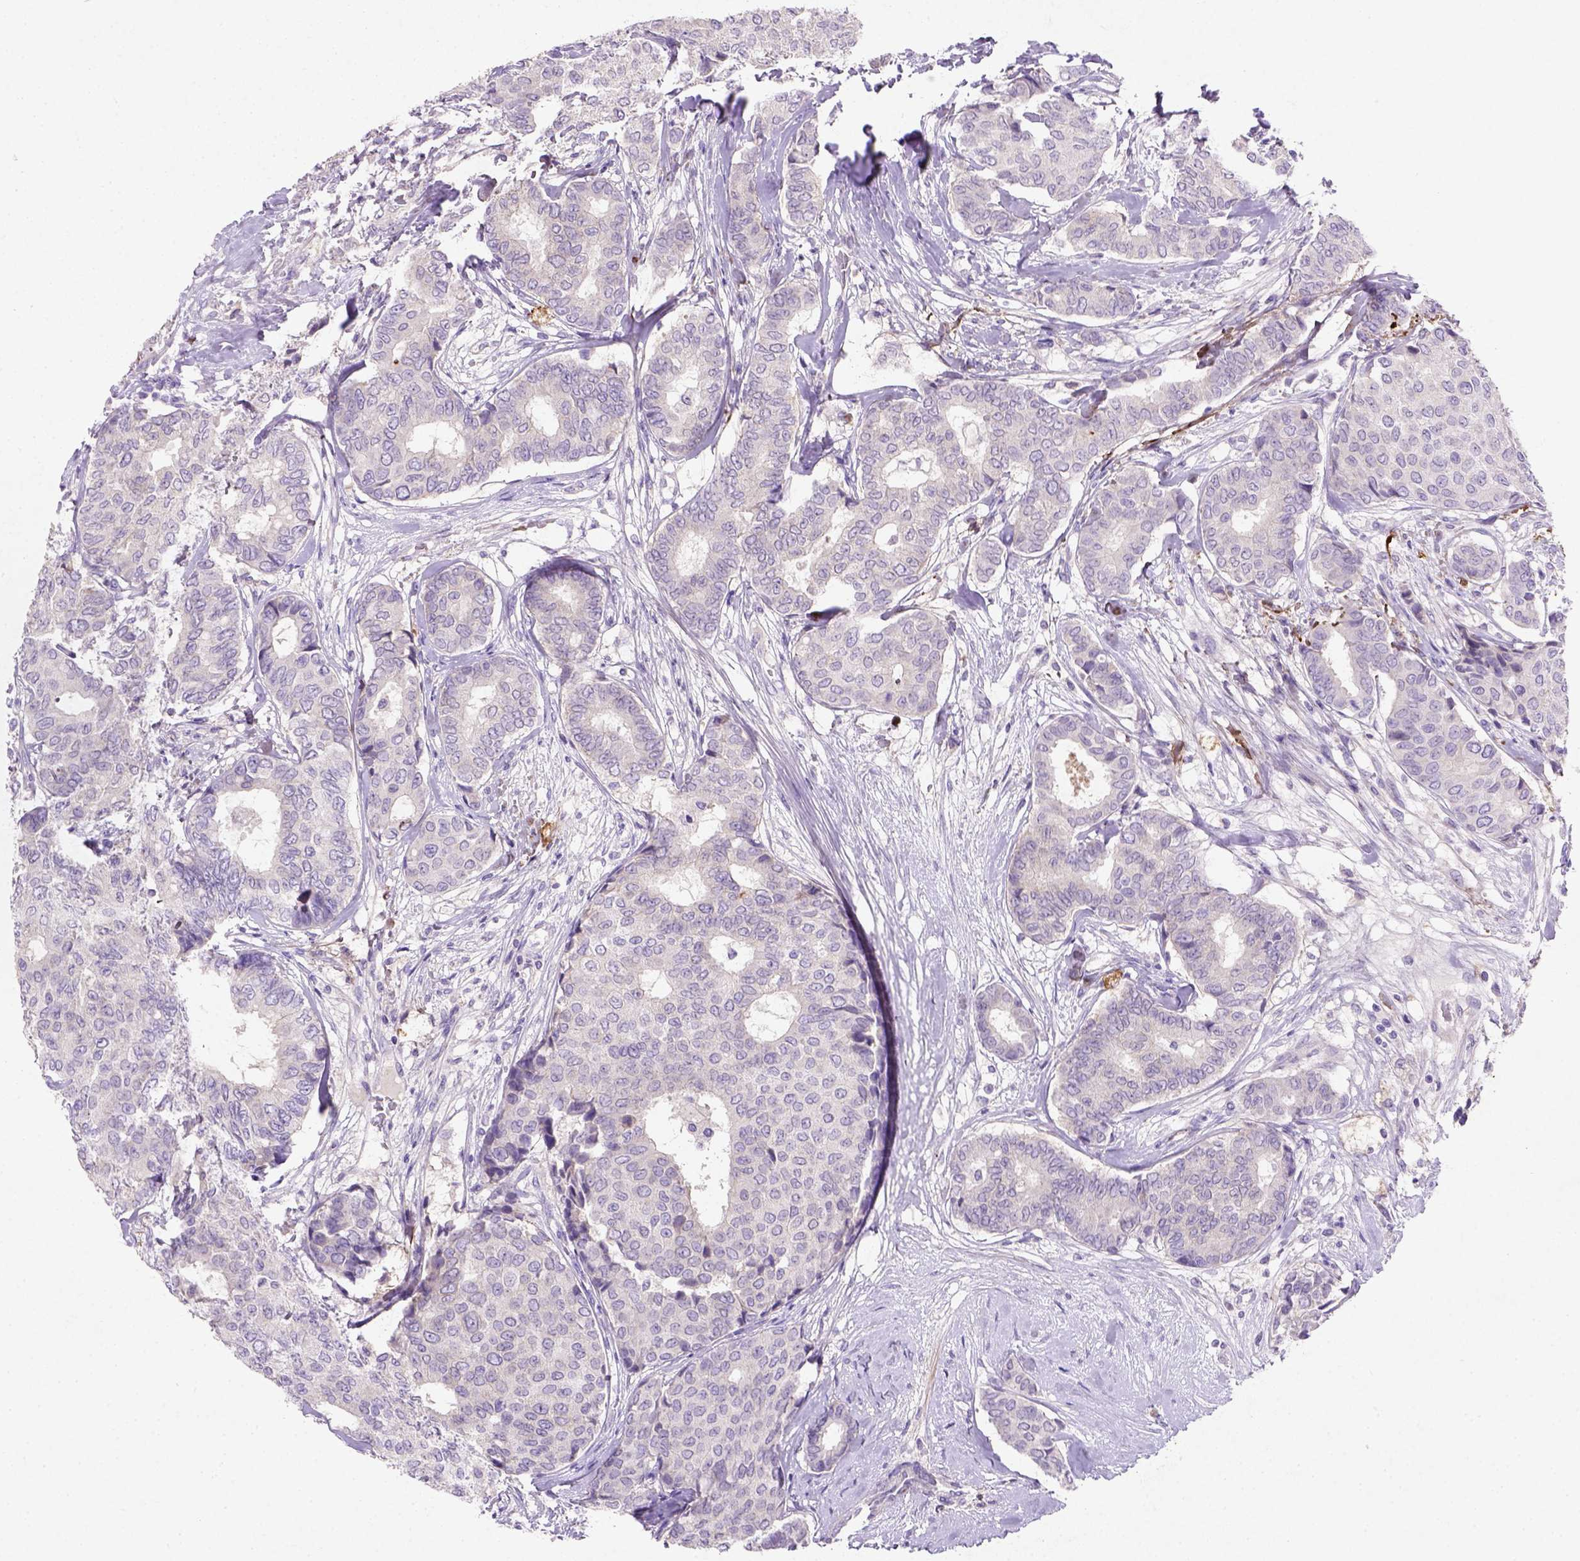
{"staining": {"intensity": "negative", "quantity": "none", "location": "none"}, "tissue": "breast cancer", "cell_type": "Tumor cells", "image_type": "cancer", "snomed": [{"axis": "morphology", "description": "Duct carcinoma"}, {"axis": "topography", "description": "Breast"}], "caption": "This is a micrograph of IHC staining of invasive ductal carcinoma (breast), which shows no staining in tumor cells.", "gene": "NUDT2", "patient": {"sex": "female", "age": 75}}